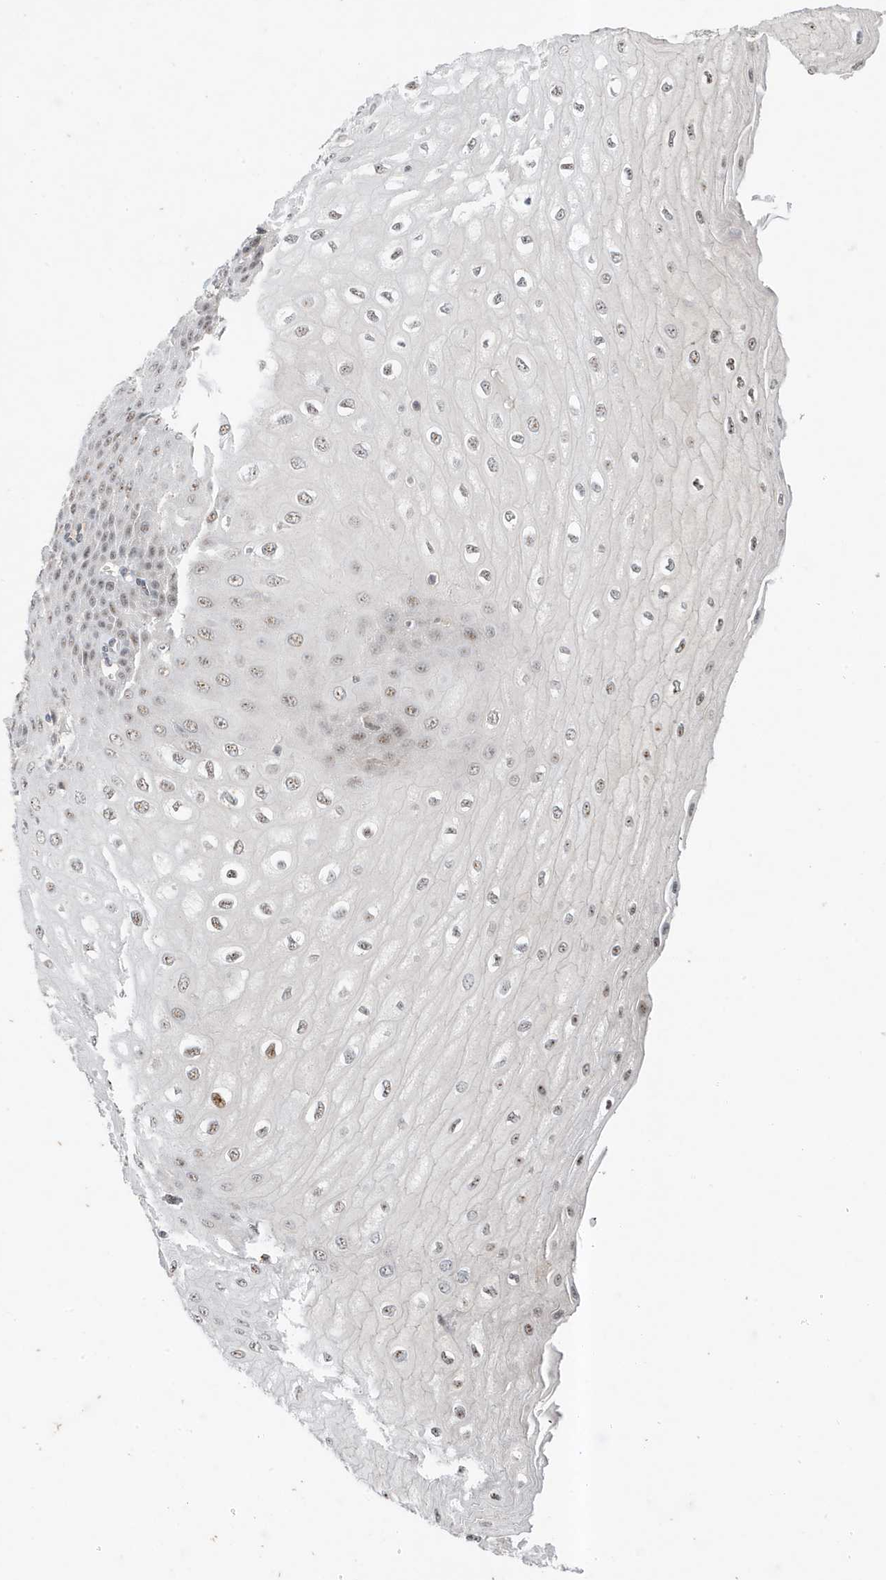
{"staining": {"intensity": "moderate", "quantity": "25%-75%", "location": "nuclear"}, "tissue": "esophagus", "cell_type": "Squamous epithelial cells", "image_type": "normal", "snomed": [{"axis": "morphology", "description": "Normal tissue, NOS"}, {"axis": "topography", "description": "Esophagus"}], "caption": "DAB immunohistochemical staining of normal esophagus shows moderate nuclear protein expression in about 25%-75% of squamous epithelial cells. (IHC, brightfield microscopy, high magnification).", "gene": "MAST3", "patient": {"sex": "male", "age": 60}}